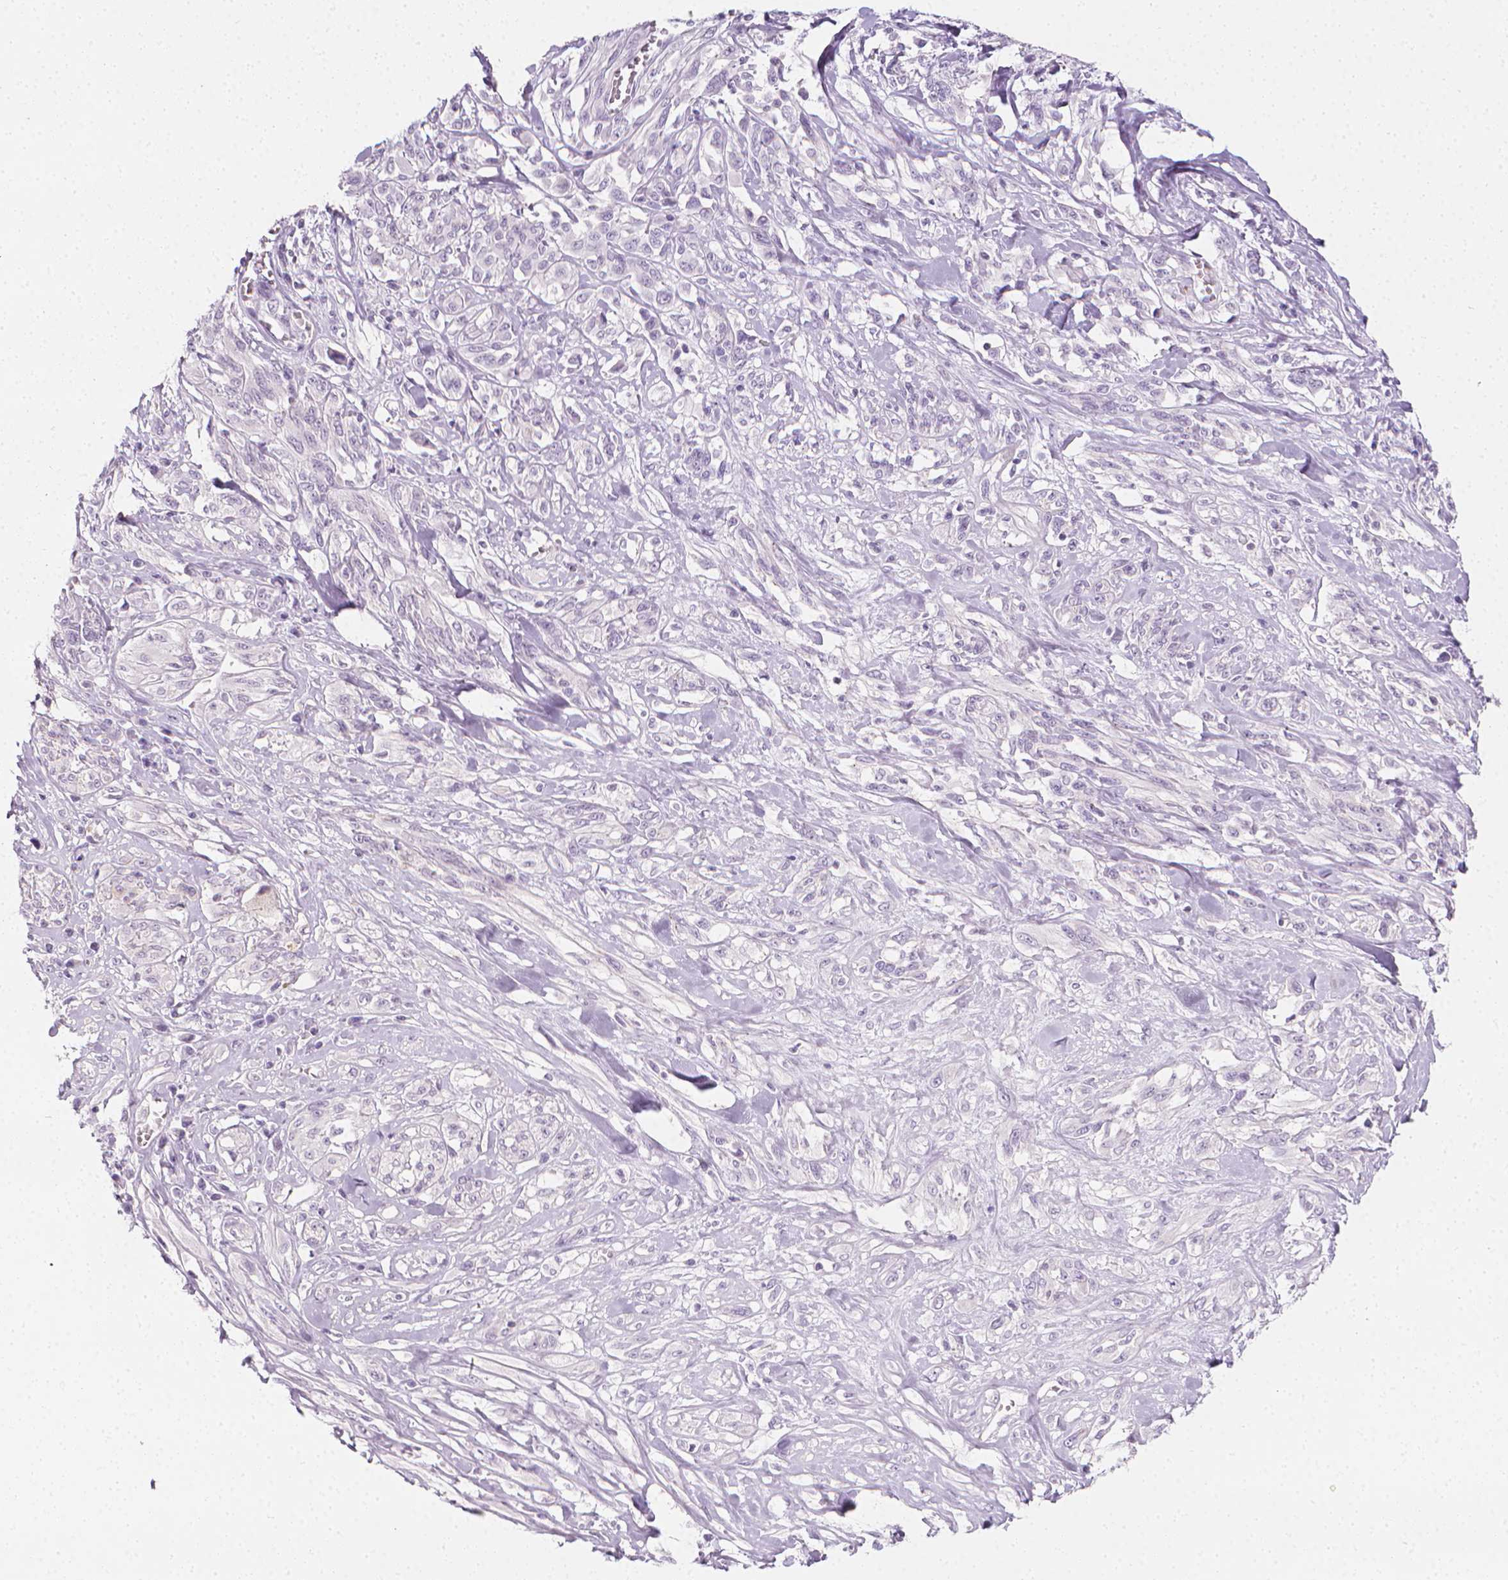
{"staining": {"intensity": "negative", "quantity": "none", "location": "none"}, "tissue": "melanoma", "cell_type": "Tumor cells", "image_type": "cancer", "snomed": [{"axis": "morphology", "description": "Malignant melanoma, NOS"}, {"axis": "topography", "description": "Skin"}], "caption": "Protein analysis of malignant melanoma exhibits no significant expression in tumor cells.", "gene": "DCAF8L1", "patient": {"sex": "female", "age": 91}}